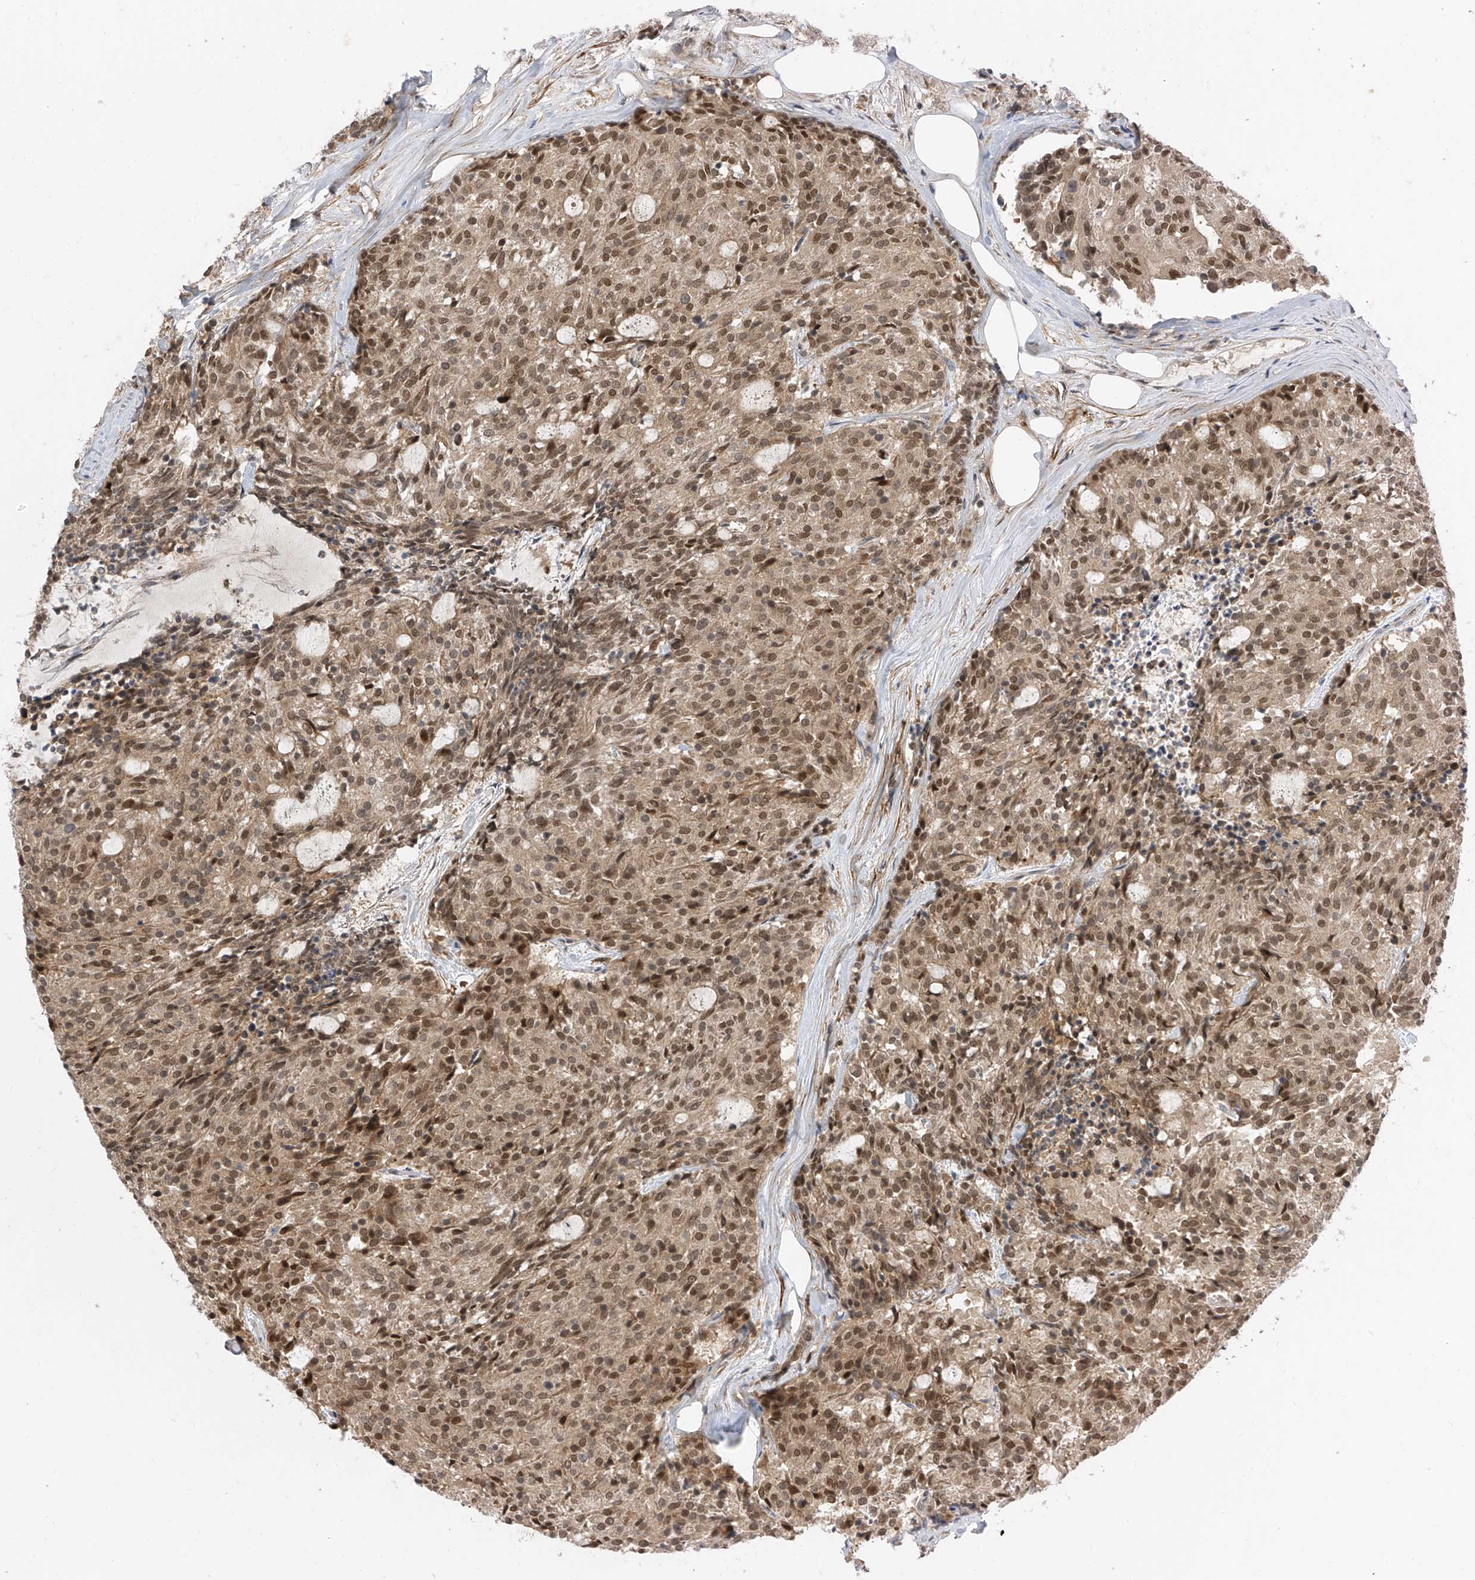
{"staining": {"intensity": "moderate", "quantity": ">75%", "location": "nuclear"}, "tissue": "carcinoid", "cell_type": "Tumor cells", "image_type": "cancer", "snomed": [{"axis": "morphology", "description": "Carcinoid, malignant, NOS"}, {"axis": "topography", "description": "Pancreas"}], "caption": "Carcinoid (malignant) stained with DAB (3,3'-diaminobenzidine) IHC displays medium levels of moderate nuclear staining in approximately >75% of tumor cells.", "gene": "LAGE3", "patient": {"sex": "female", "age": 54}}